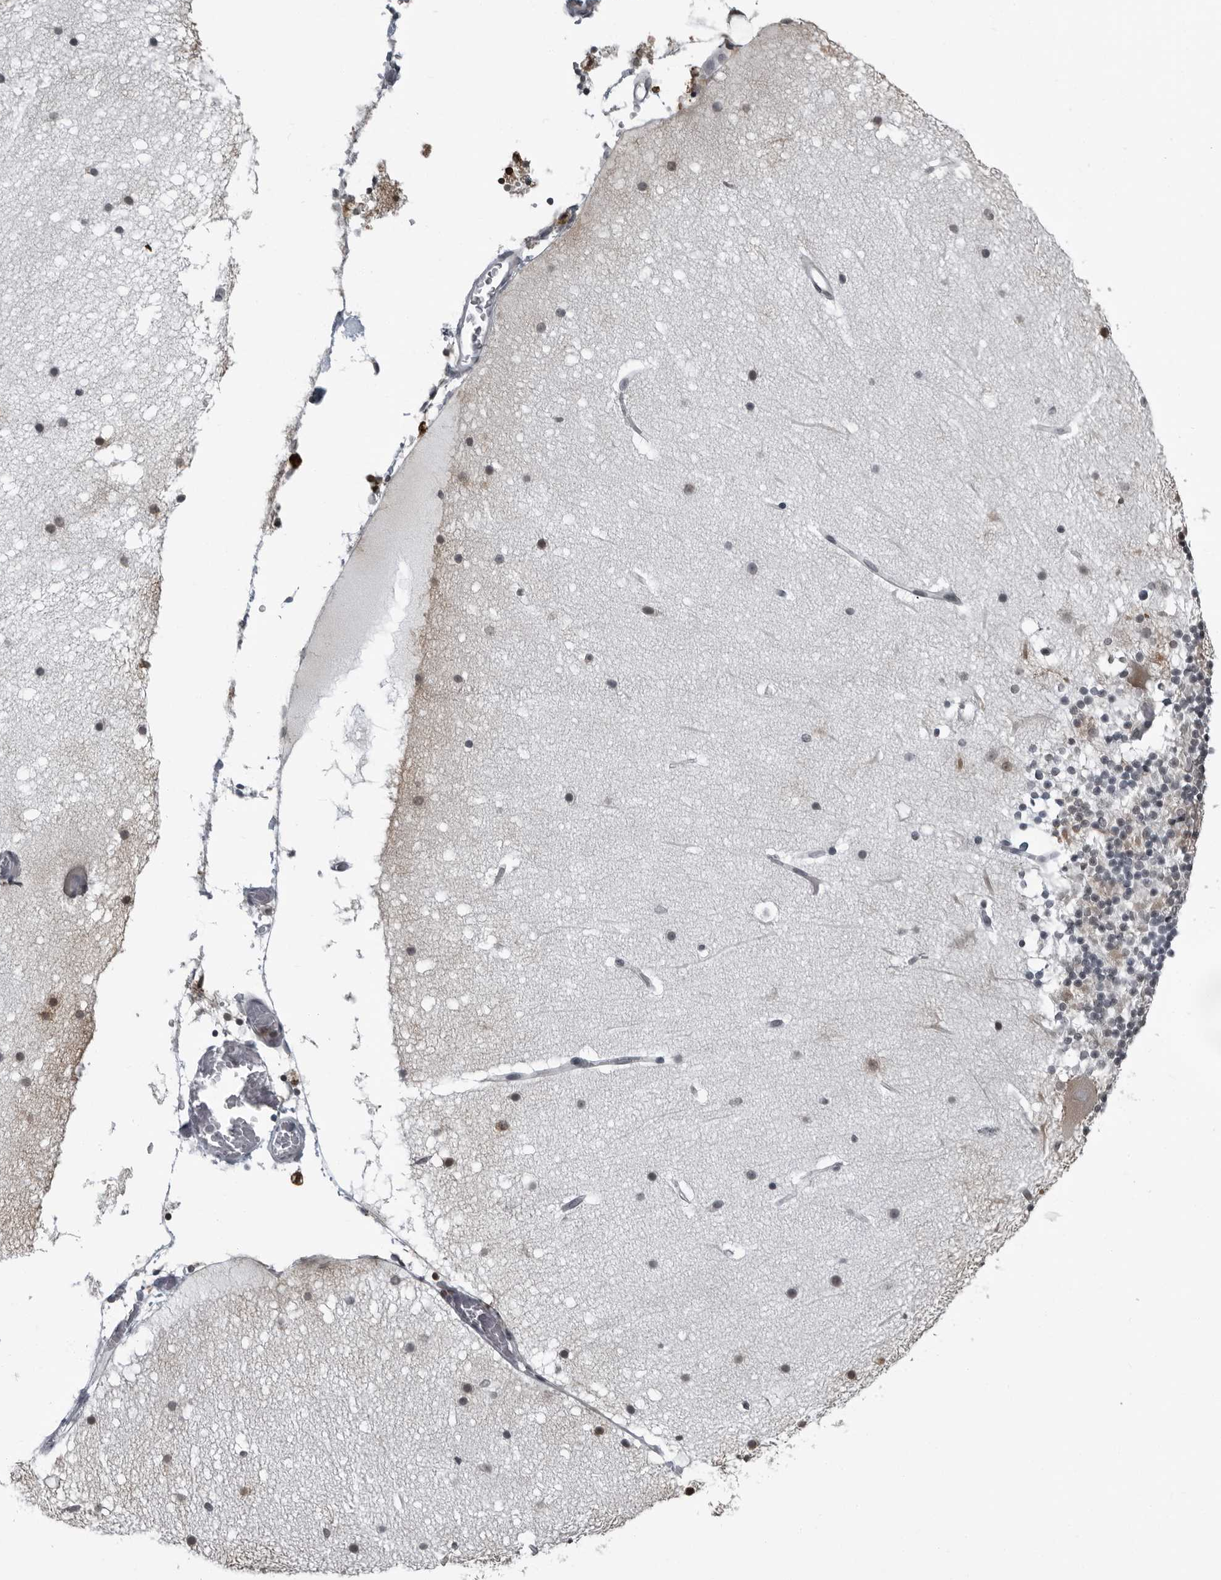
{"staining": {"intensity": "negative", "quantity": "none", "location": "none"}, "tissue": "cerebellum", "cell_type": "Cells in granular layer", "image_type": "normal", "snomed": [{"axis": "morphology", "description": "Normal tissue, NOS"}, {"axis": "topography", "description": "Cerebellum"}], "caption": "This histopathology image is of unremarkable cerebellum stained with IHC to label a protein in brown with the nuclei are counter-stained blue. There is no staining in cells in granular layer.", "gene": "RTCA", "patient": {"sex": "male", "age": 57}}